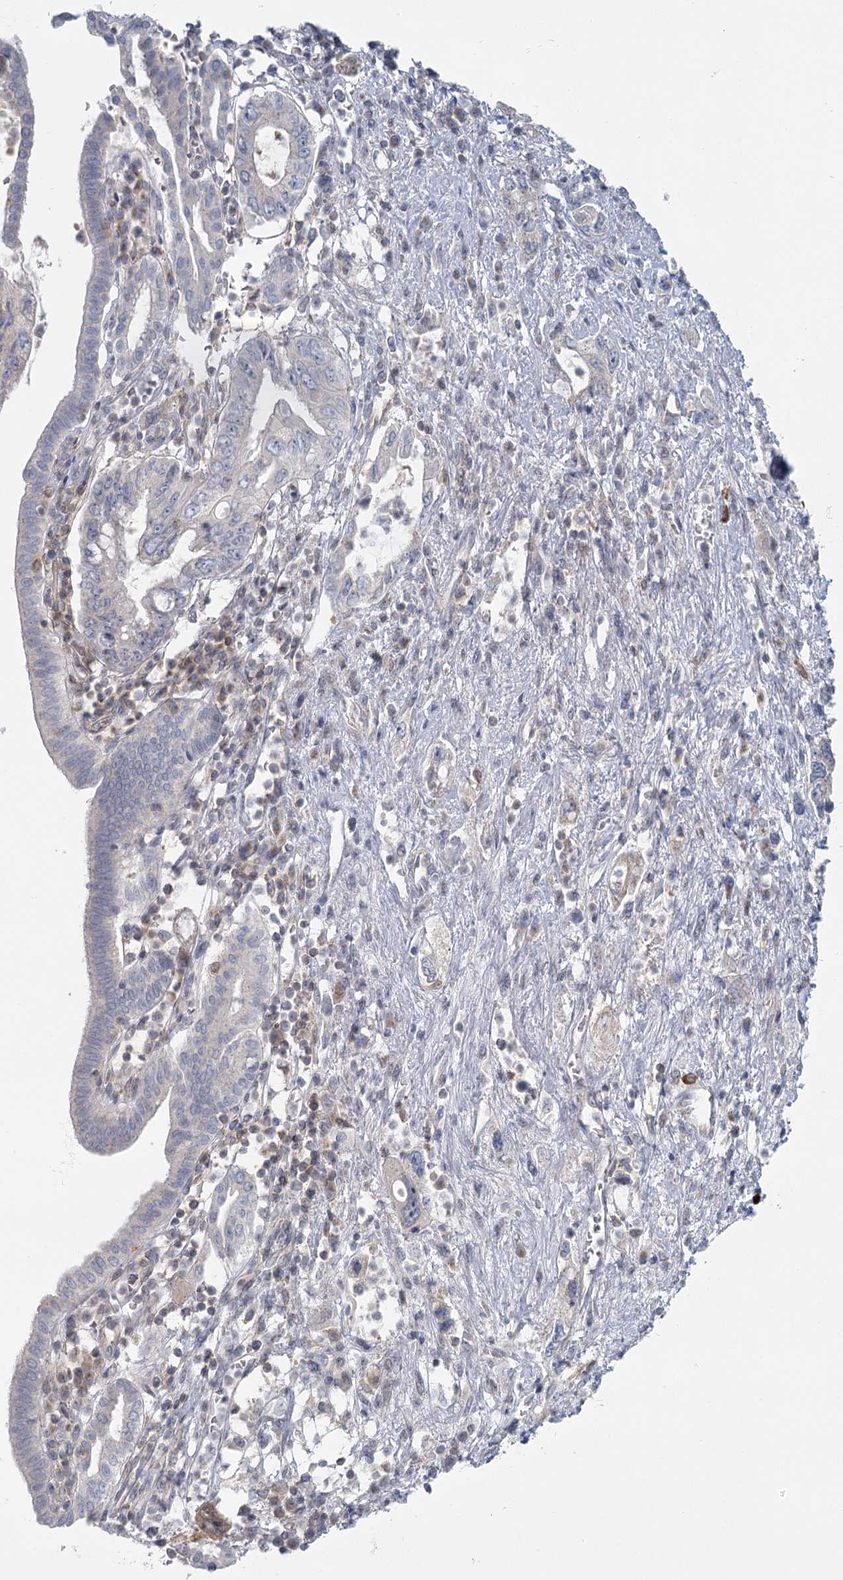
{"staining": {"intensity": "weak", "quantity": "<25%", "location": "cytoplasmic/membranous"}, "tissue": "pancreatic cancer", "cell_type": "Tumor cells", "image_type": "cancer", "snomed": [{"axis": "morphology", "description": "Adenocarcinoma, NOS"}, {"axis": "topography", "description": "Pancreas"}], "caption": "This is an immunohistochemistry image of pancreatic adenocarcinoma. There is no staining in tumor cells.", "gene": "USP11", "patient": {"sex": "female", "age": 73}}